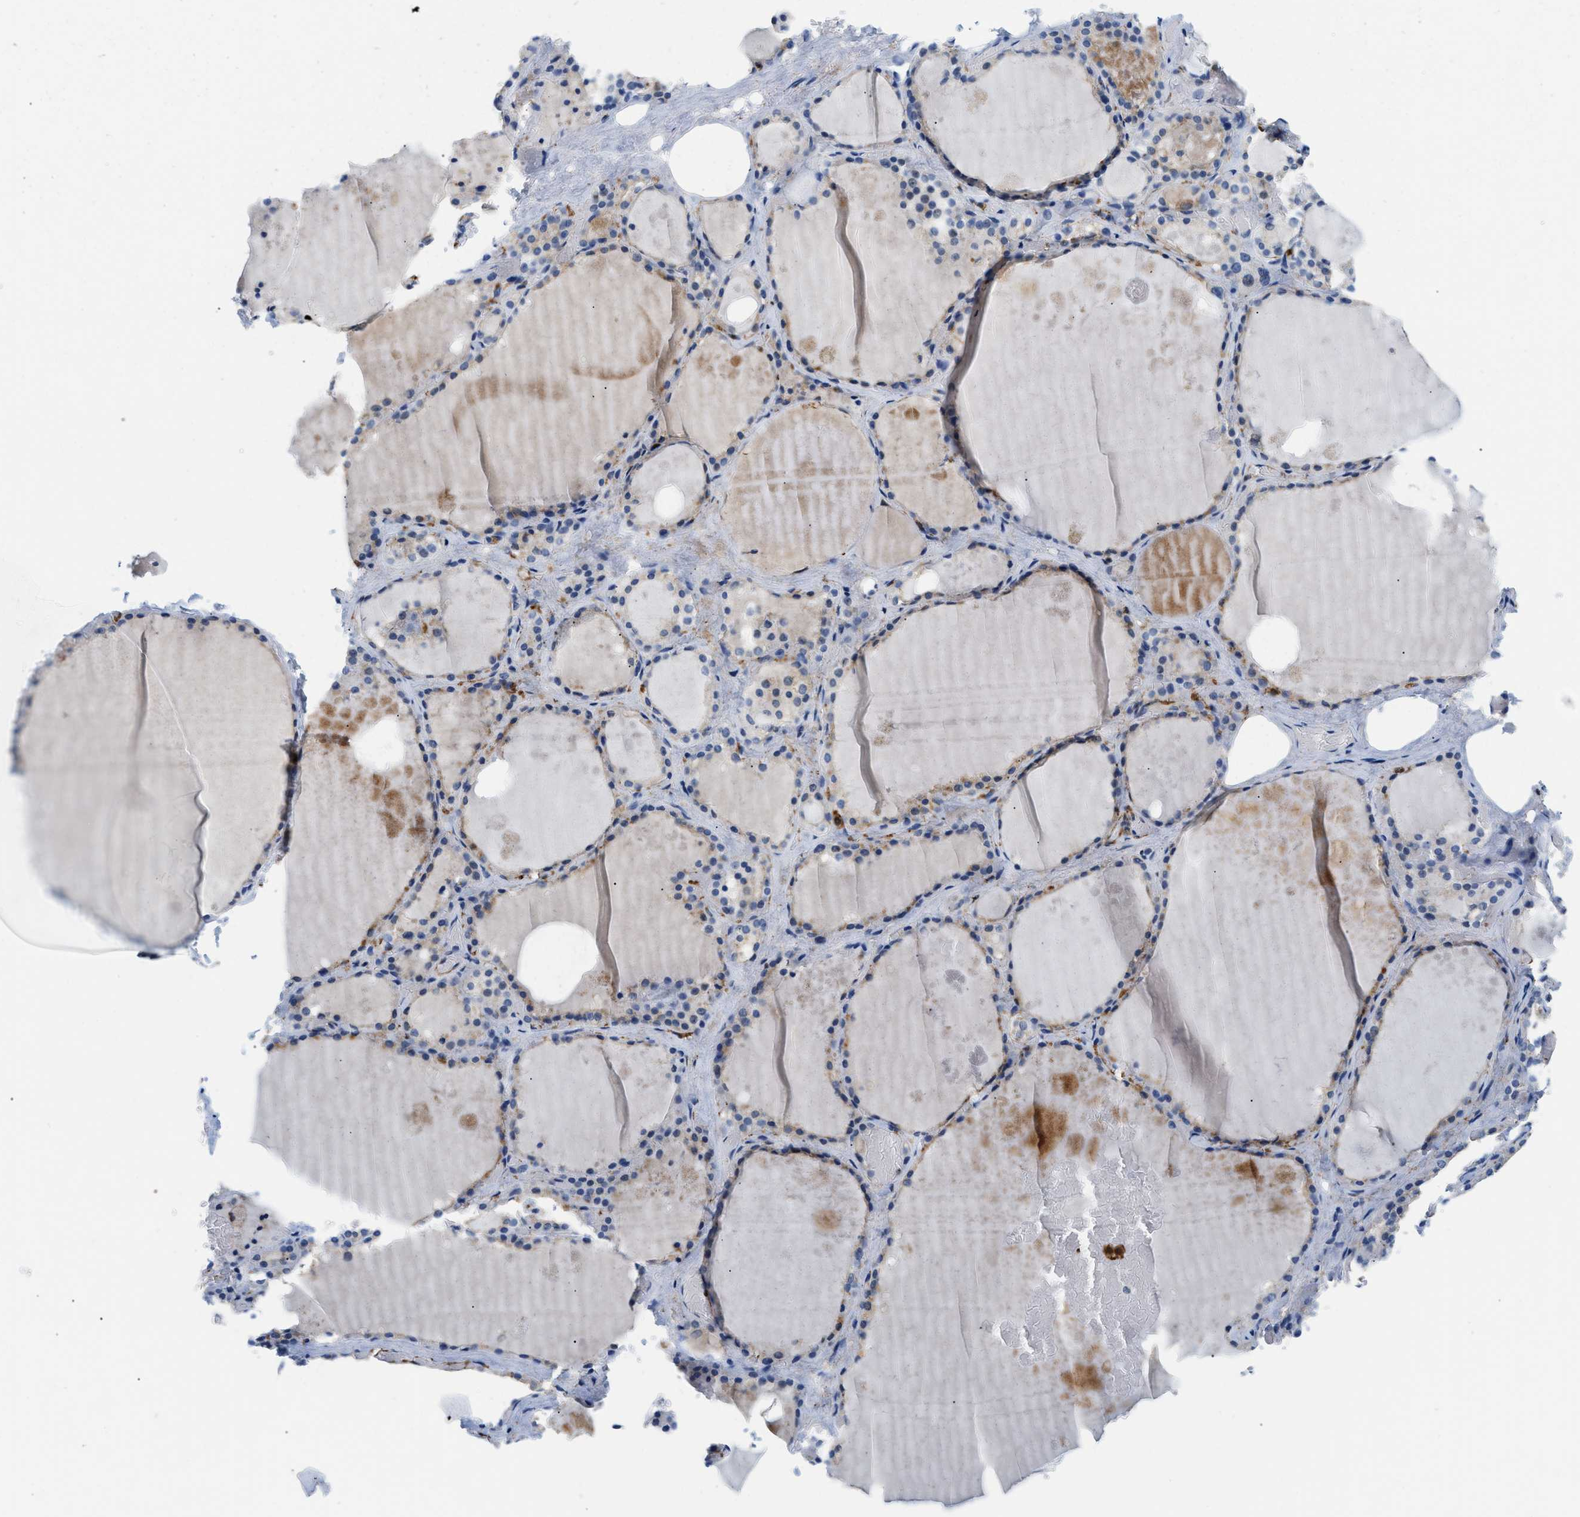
{"staining": {"intensity": "weak", "quantity": "25%-75%", "location": "cytoplasmic/membranous"}, "tissue": "thyroid gland", "cell_type": "Glandular cells", "image_type": "normal", "snomed": [{"axis": "morphology", "description": "Normal tissue, NOS"}, {"axis": "topography", "description": "Thyroid gland"}], "caption": "Glandular cells exhibit weak cytoplasmic/membranous staining in approximately 25%-75% of cells in unremarkable thyroid gland.", "gene": "GSN", "patient": {"sex": "male", "age": 61}}